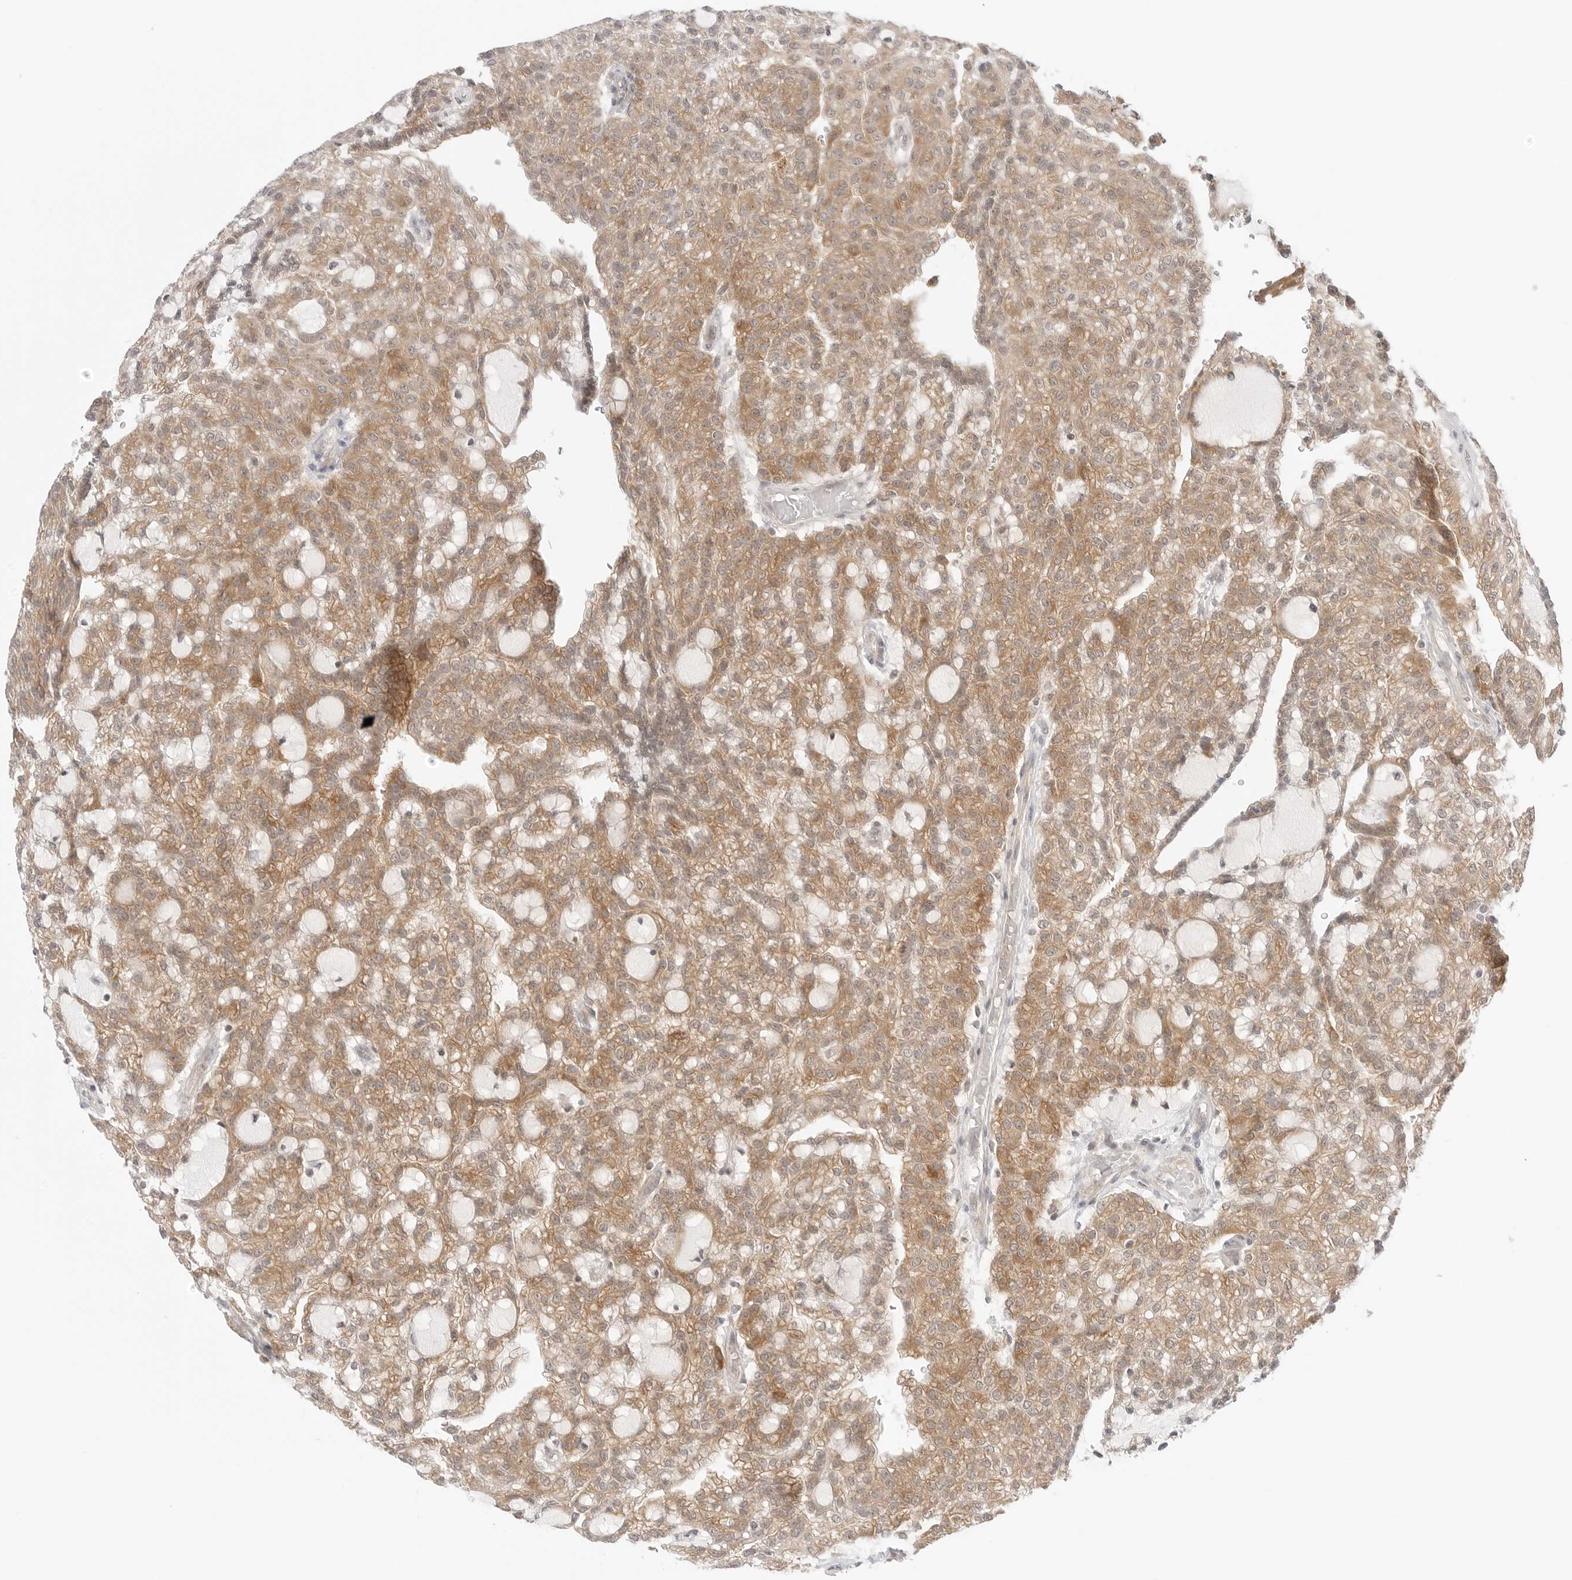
{"staining": {"intensity": "moderate", "quantity": ">75%", "location": "cytoplasmic/membranous"}, "tissue": "renal cancer", "cell_type": "Tumor cells", "image_type": "cancer", "snomed": [{"axis": "morphology", "description": "Adenocarcinoma, NOS"}, {"axis": "topography", "description": "Kidney"}], "caption": "Renal cancer stained for a protein (brown) shows moderate cytoplasmic/membranous positive positivity in about >75% of tumor cells.", "gene": "NUDC", "patient": {"sex": "male", "age": 63}}